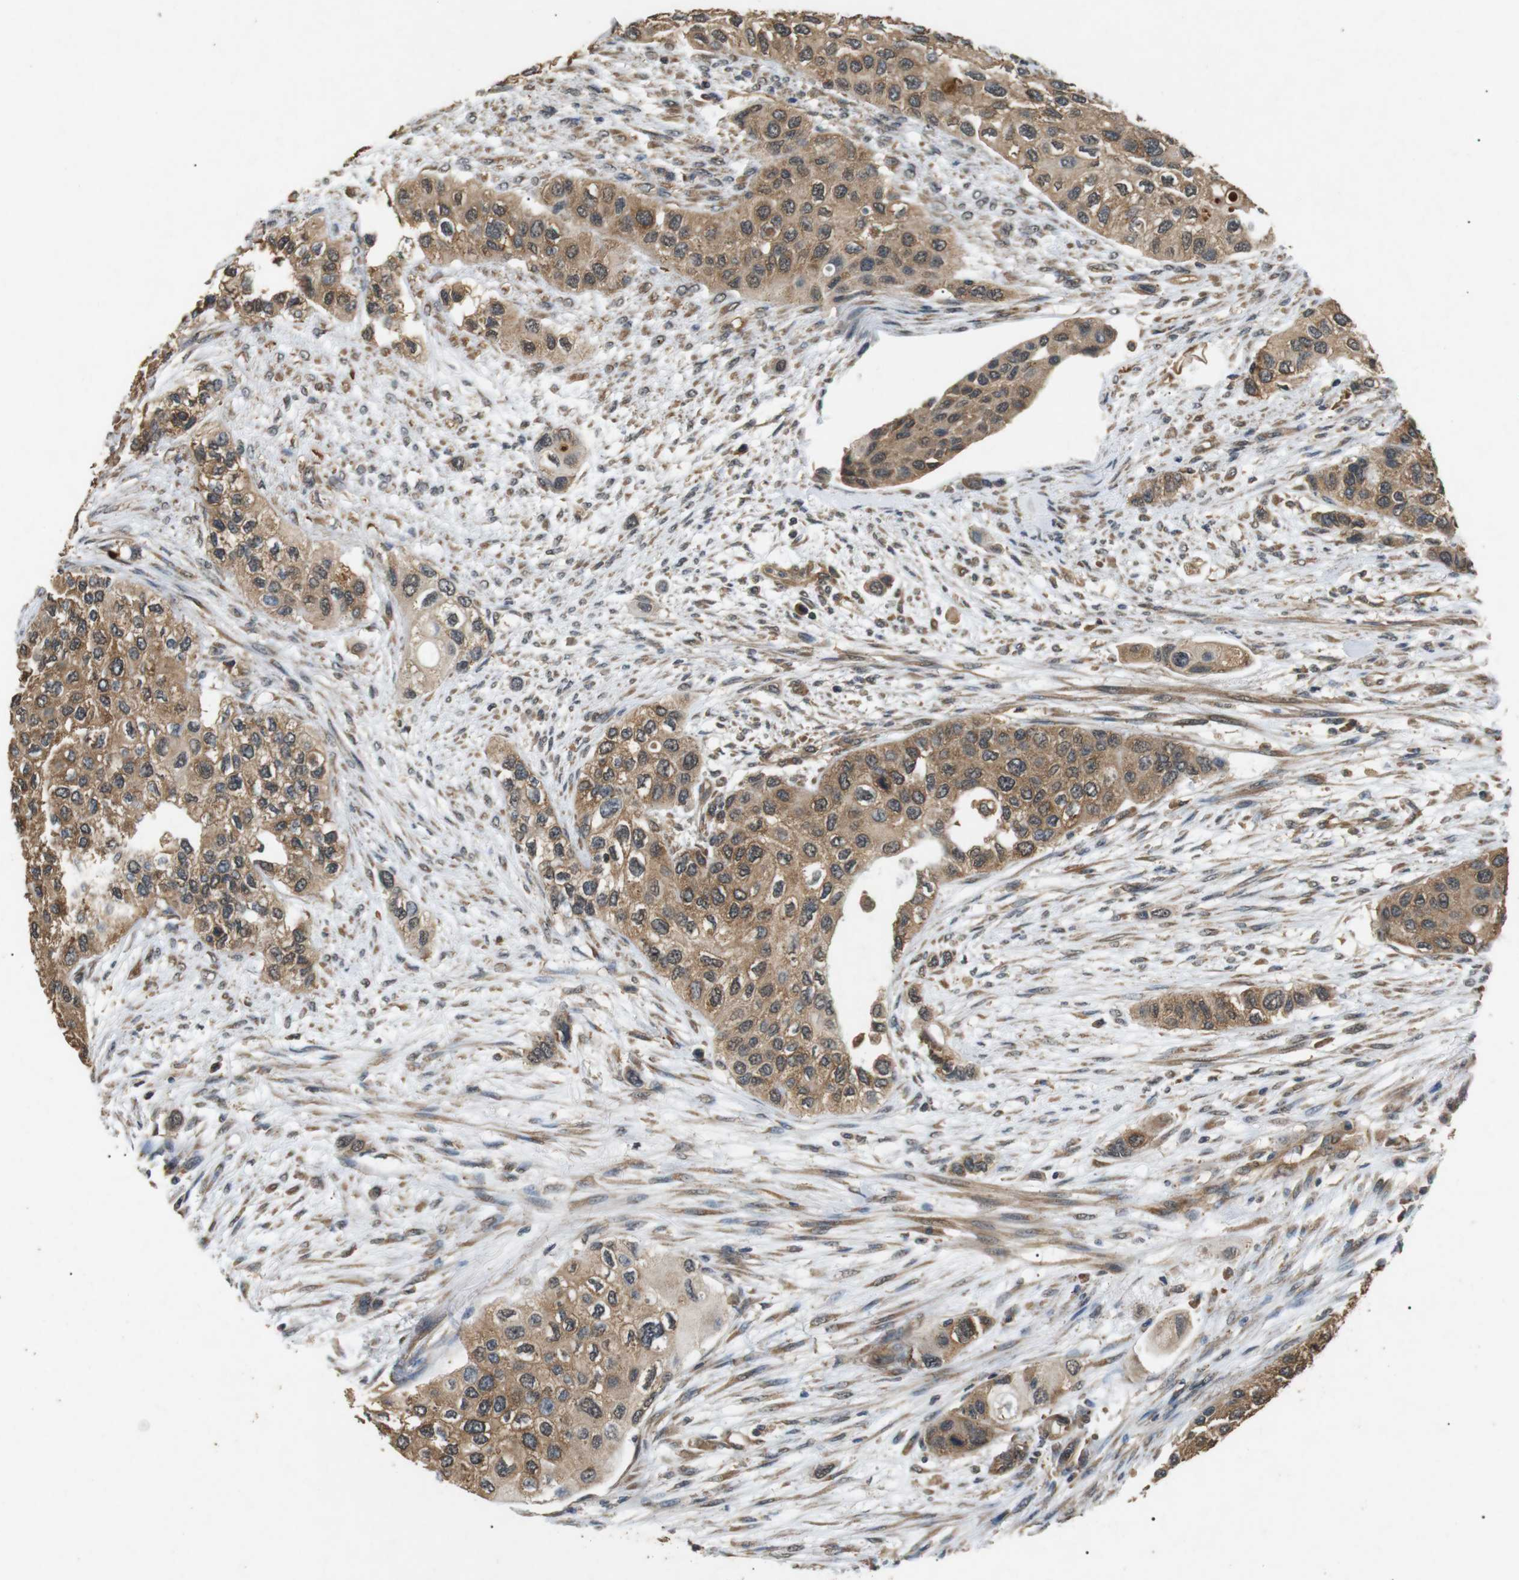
{"staining": {"intensity": "moderate", "quantity": ">75%", "location": "cytoplasmic/membranous"}, "tissue": "urothelial cancer", "cell_type": "Tumor cells", "image_type": "cancer", "snomed": [{"axis": "morphology", "description": "Urothelial carcinoma, High grade"}, {"axis": "topography", "description": "Urinary bladder"}], "caption": "The image shows a brown stain indicating the presence of a protein in the cytoplasmic/membranous of tumor cells in urothelial carcinoma (high-grade).", "gene": "TBC1D15", "patient": {"sex": "female", "age": 56}}